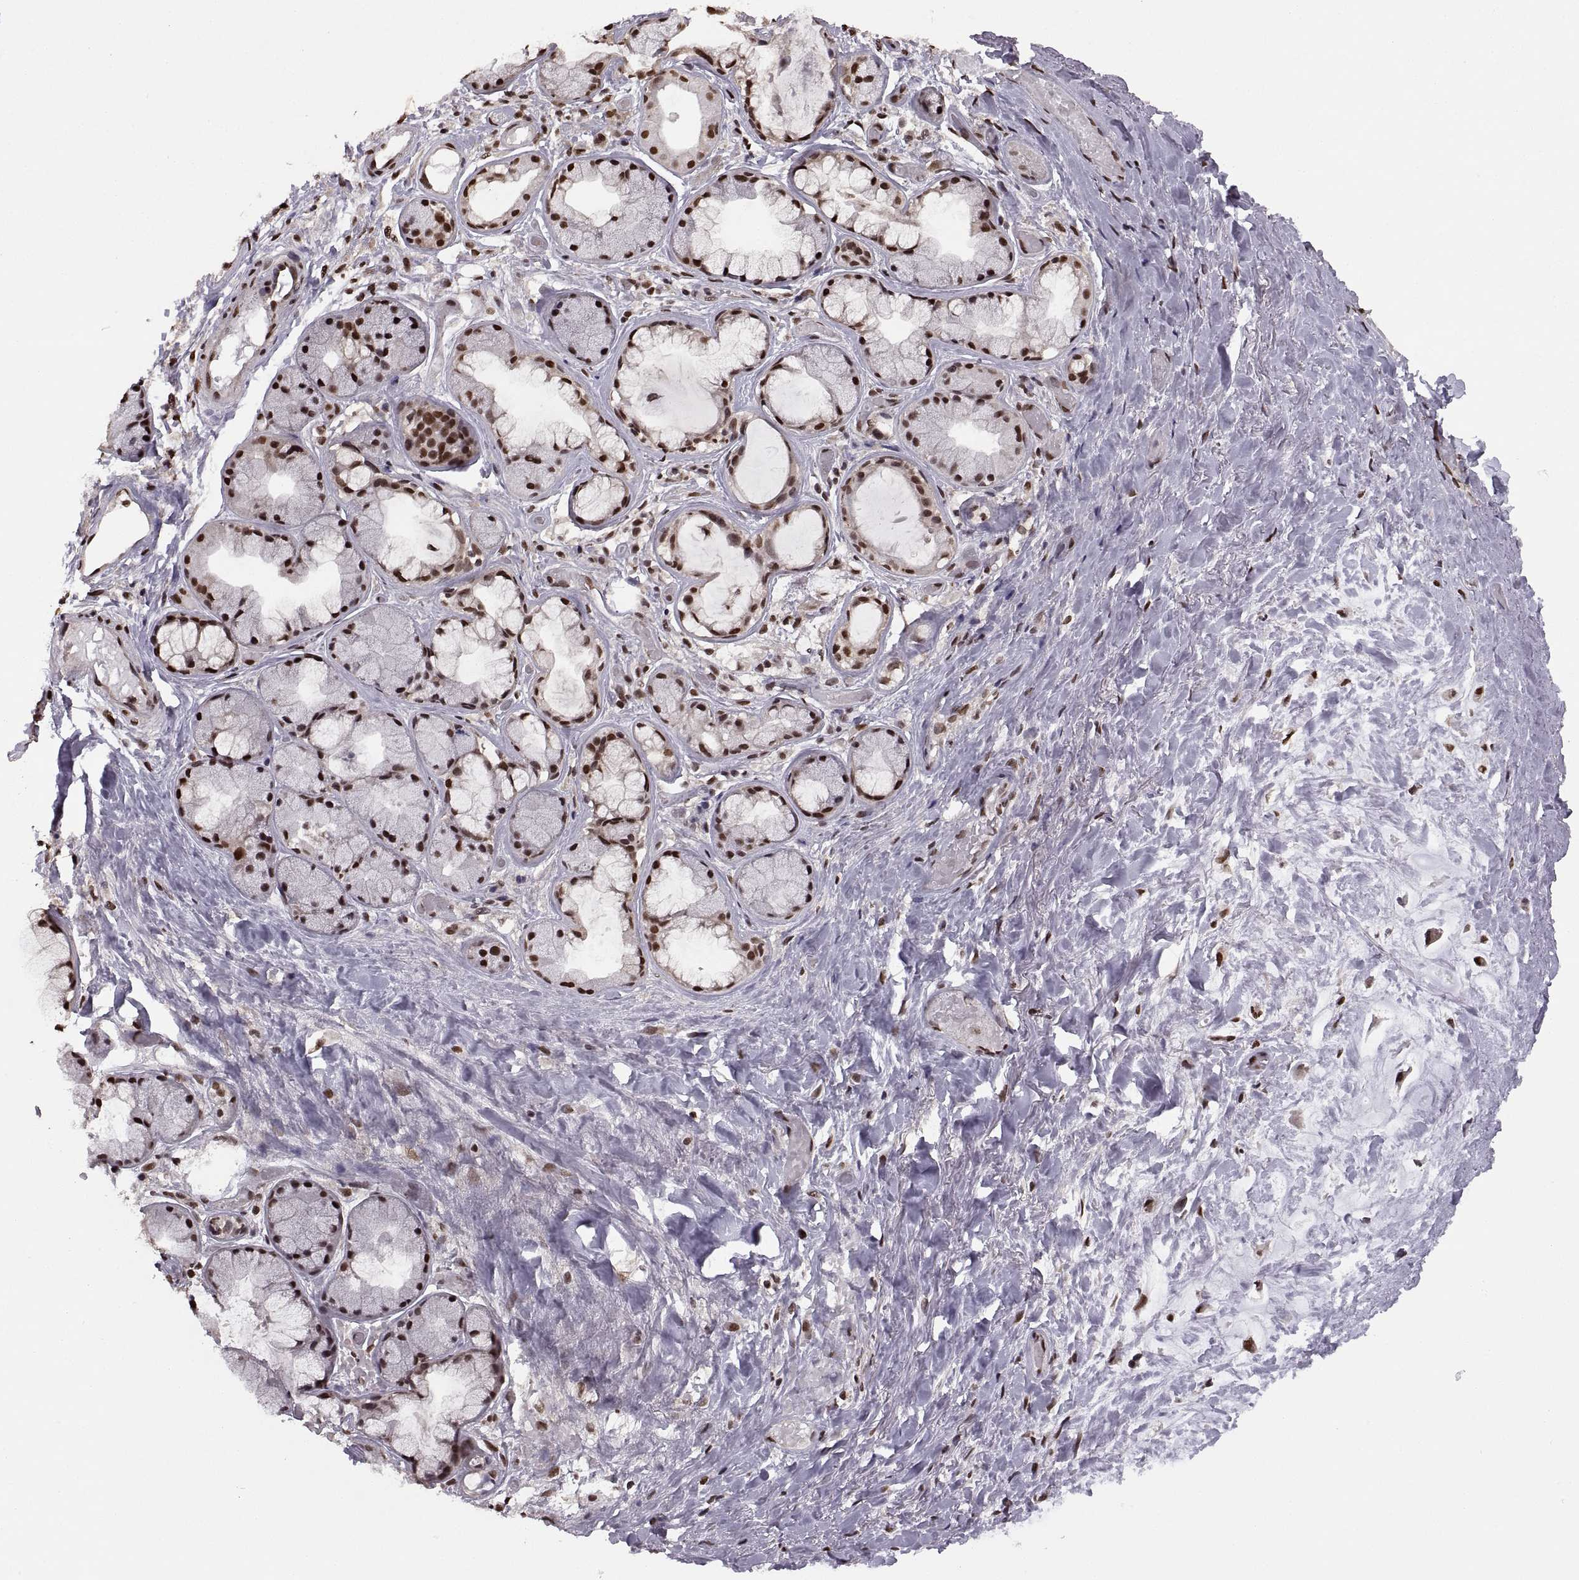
{"staining": {"intensity": "moderate", "quantity": "25%-75%", "location": "nuclear"}, "tissue": "soft tissue", "cell_type": "Fibroblasts", "image_type": "normal", "snomed": [{"axis": "morphology", "description": "Normal tissue, NOS"}, {"axis": "topography", "description": "Cartilage tissue"}], "caption": "Protein analysis of benign soft tissue displays moderate nuclear expression in approximately 25%-75% of fibroblasts. Using DAB (brown) and hematoxylin (blue) stains, captured at high magnification using brightfield microscopy.", "gene": "INTS3", "patient": {"sex": "male", "age": 62}}